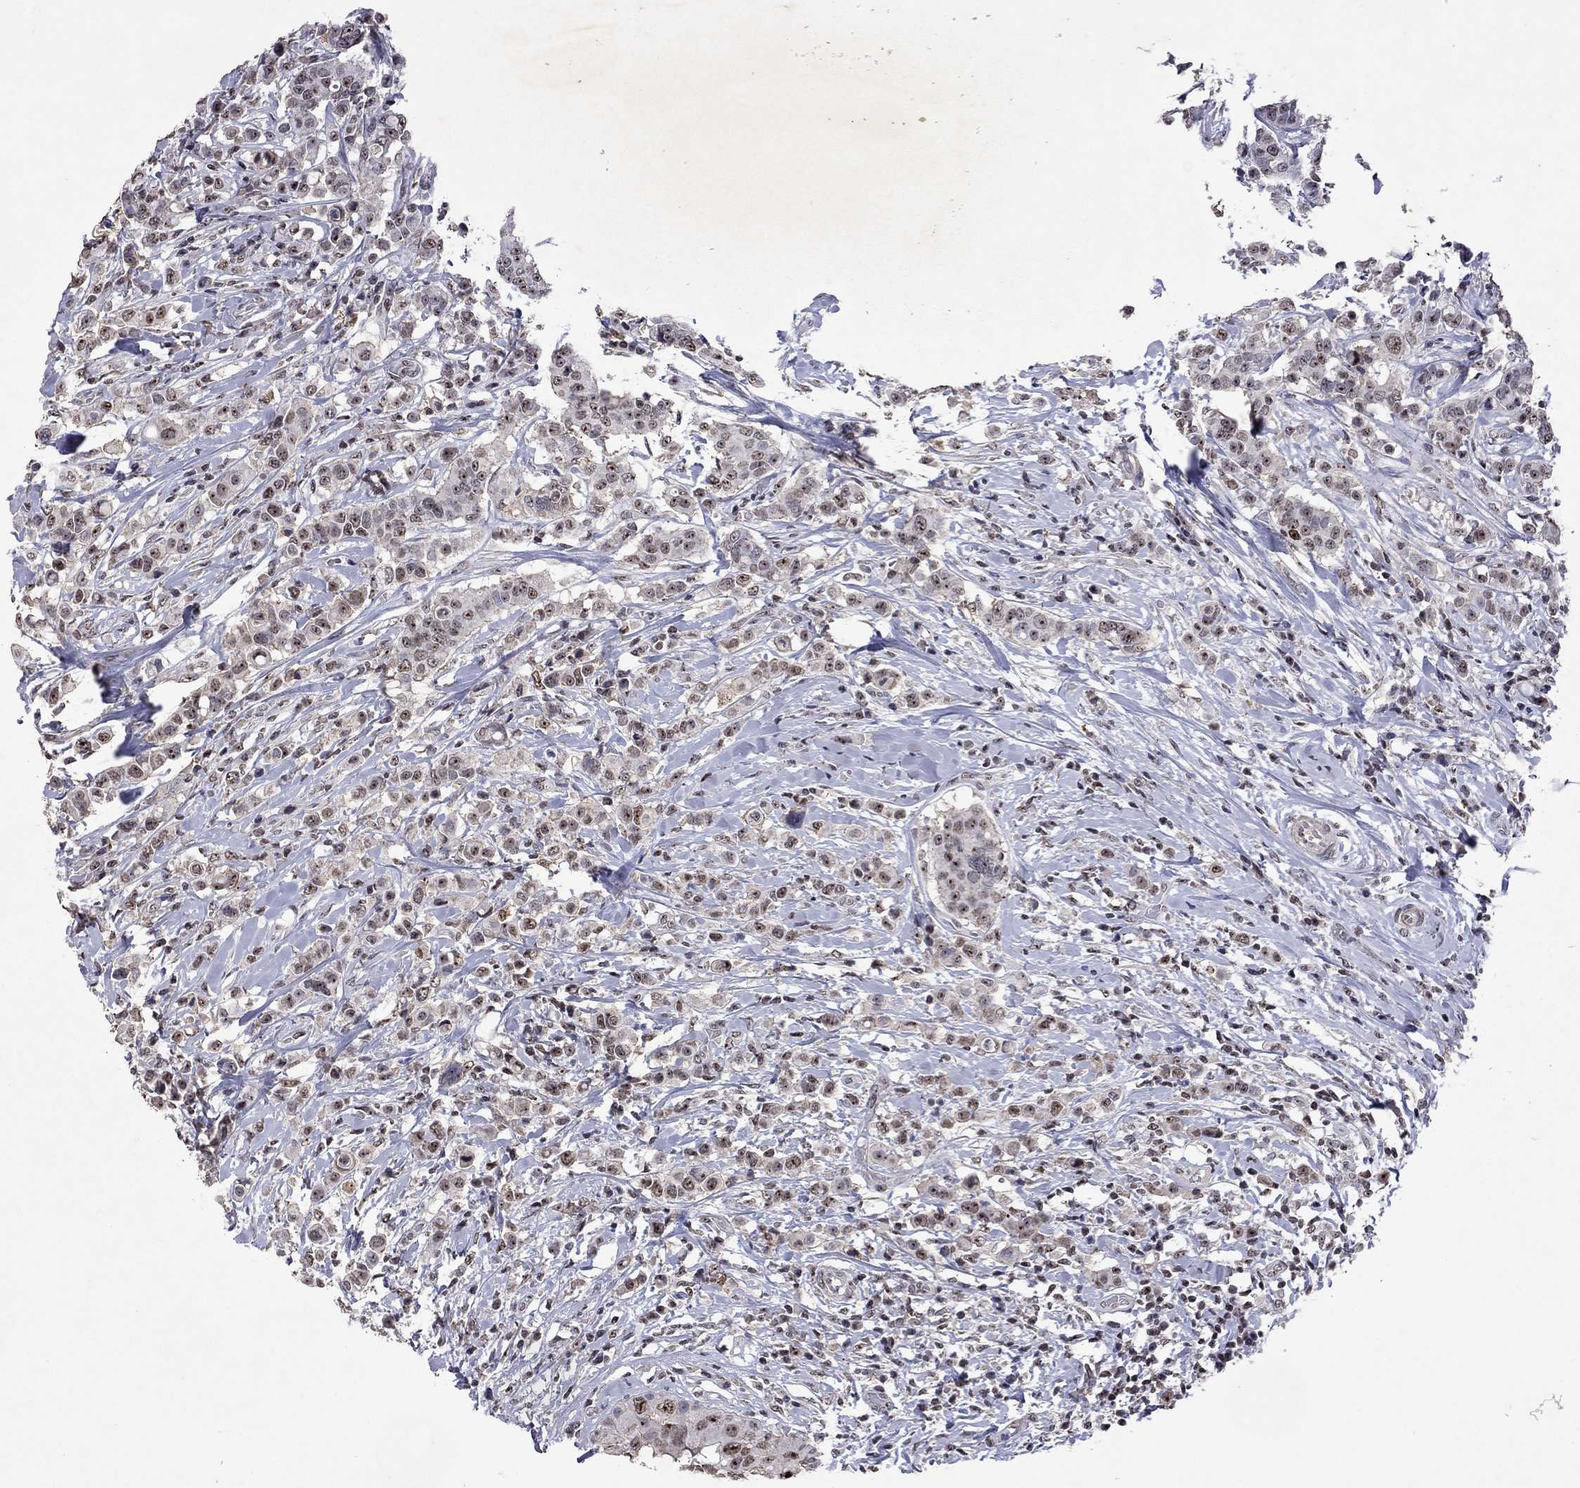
{"staining": {"intensity": "strong", "quantity": "<25%", "location": "nuclear"}, "tissue": "breast cancer", "cell_type": "Tumor cells", "image_type": "cancer", "snomed": [{"axis": "morphology", "description": "Duct carcinoma"}, {"axis": "topography", "description": "Breast"}], "caption": "Breast intraductal carcinoma stained with immunohistochemistry reveals strong nuclear positivity in about <25% of tumor cells.", "gene": "SPOUT1", "patient": {"sex": "female", "age": 27}}